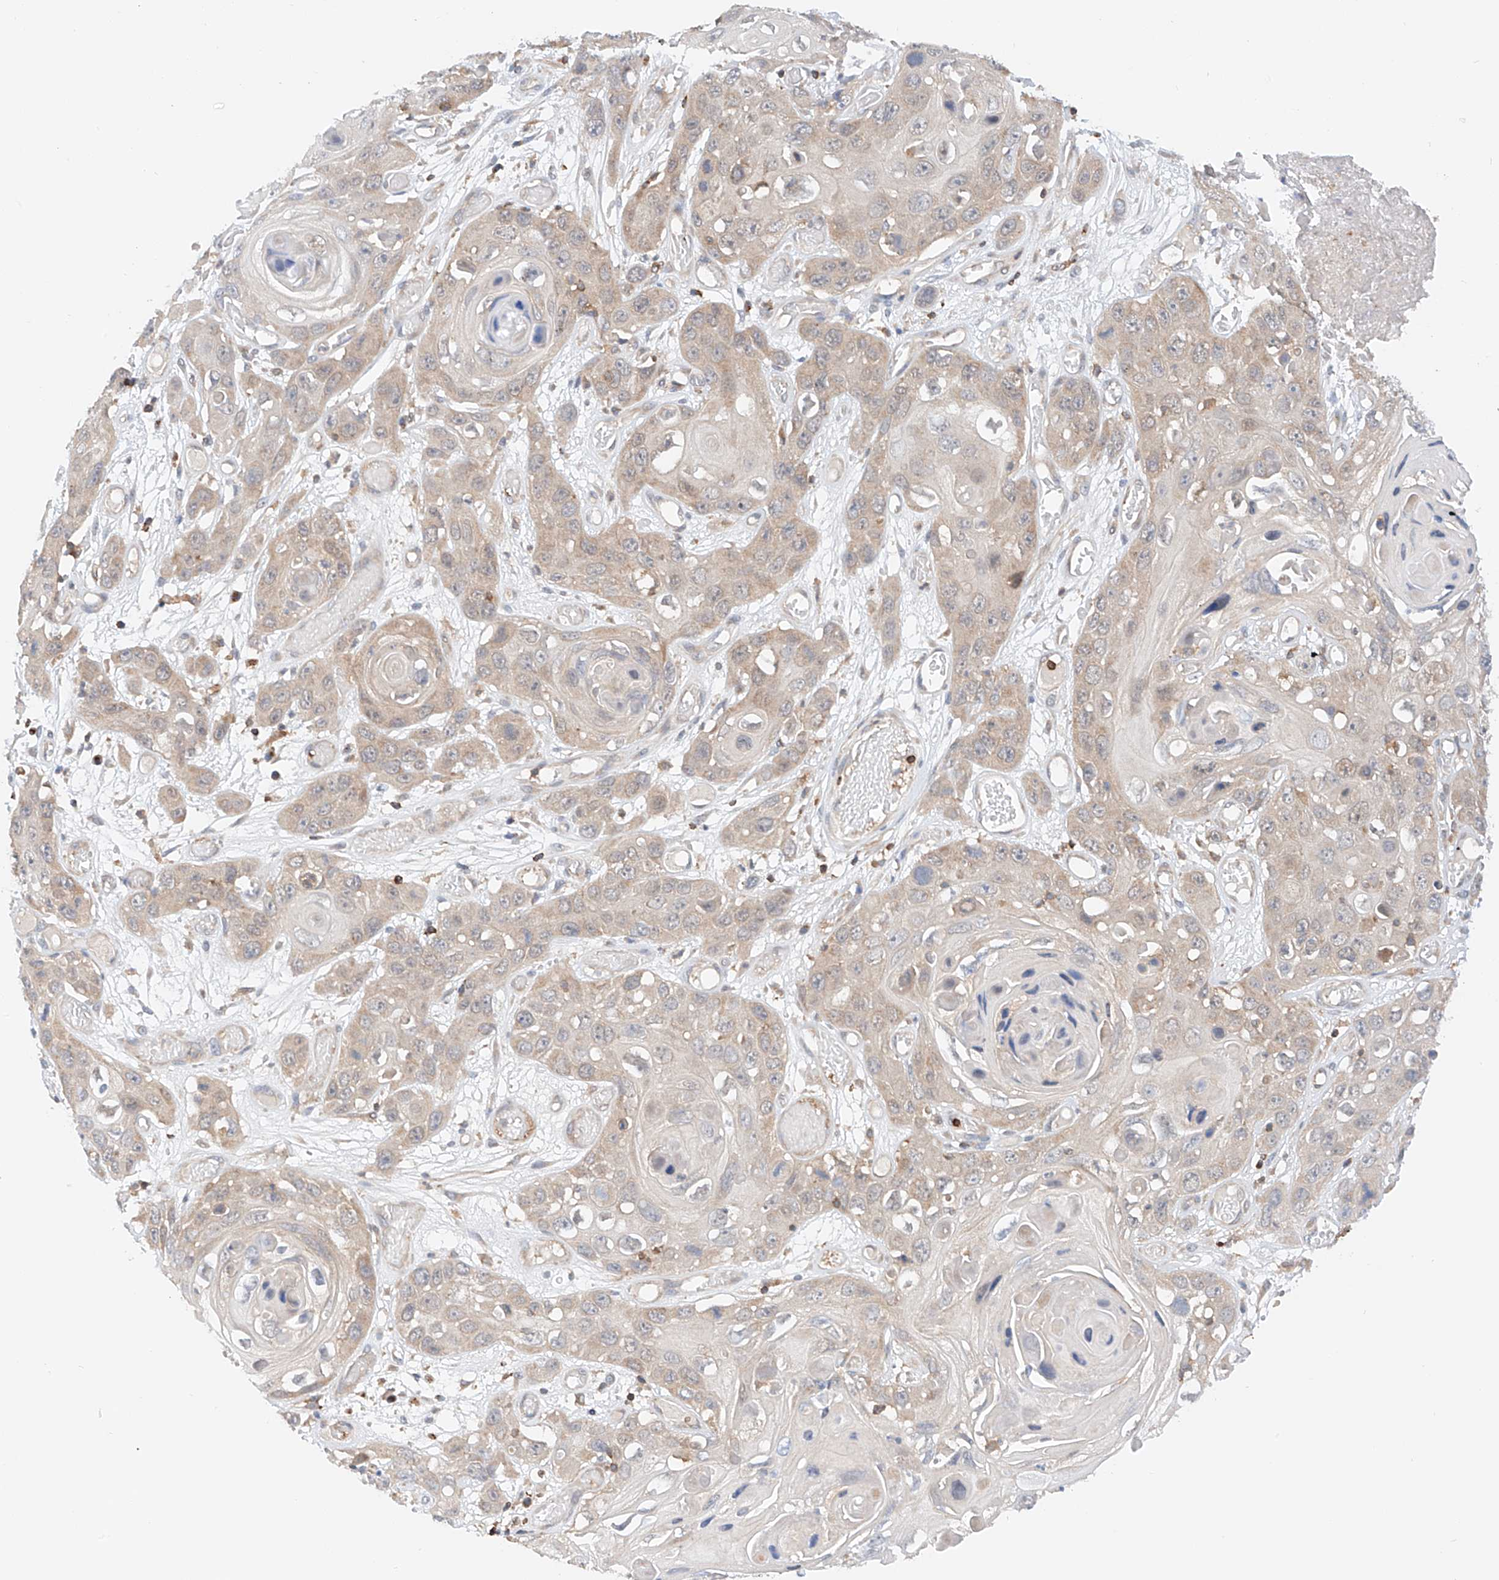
{"staining": {"intensity": "weak", "quantity": "<25%", "location": "cytoplasmic/membranous"}, "tissue": "skin cancer", "cell_type": "Tumor cells", "image_type": "cancer", "snomed": [{"axis": "morphology", "description": "Squamous cell carcinoma, NOS"}, {"axis": "topography", "description": "Skin"}], "caption": "An immunohistochemistry micrograph of skin cancer (squamous cell carcinoma) is shown. There is no staining in tumor cells of skin cancer (squamous cell carcinoma).", "gene": "MFN2", "patient": {"sex": "male", "age": 55}}